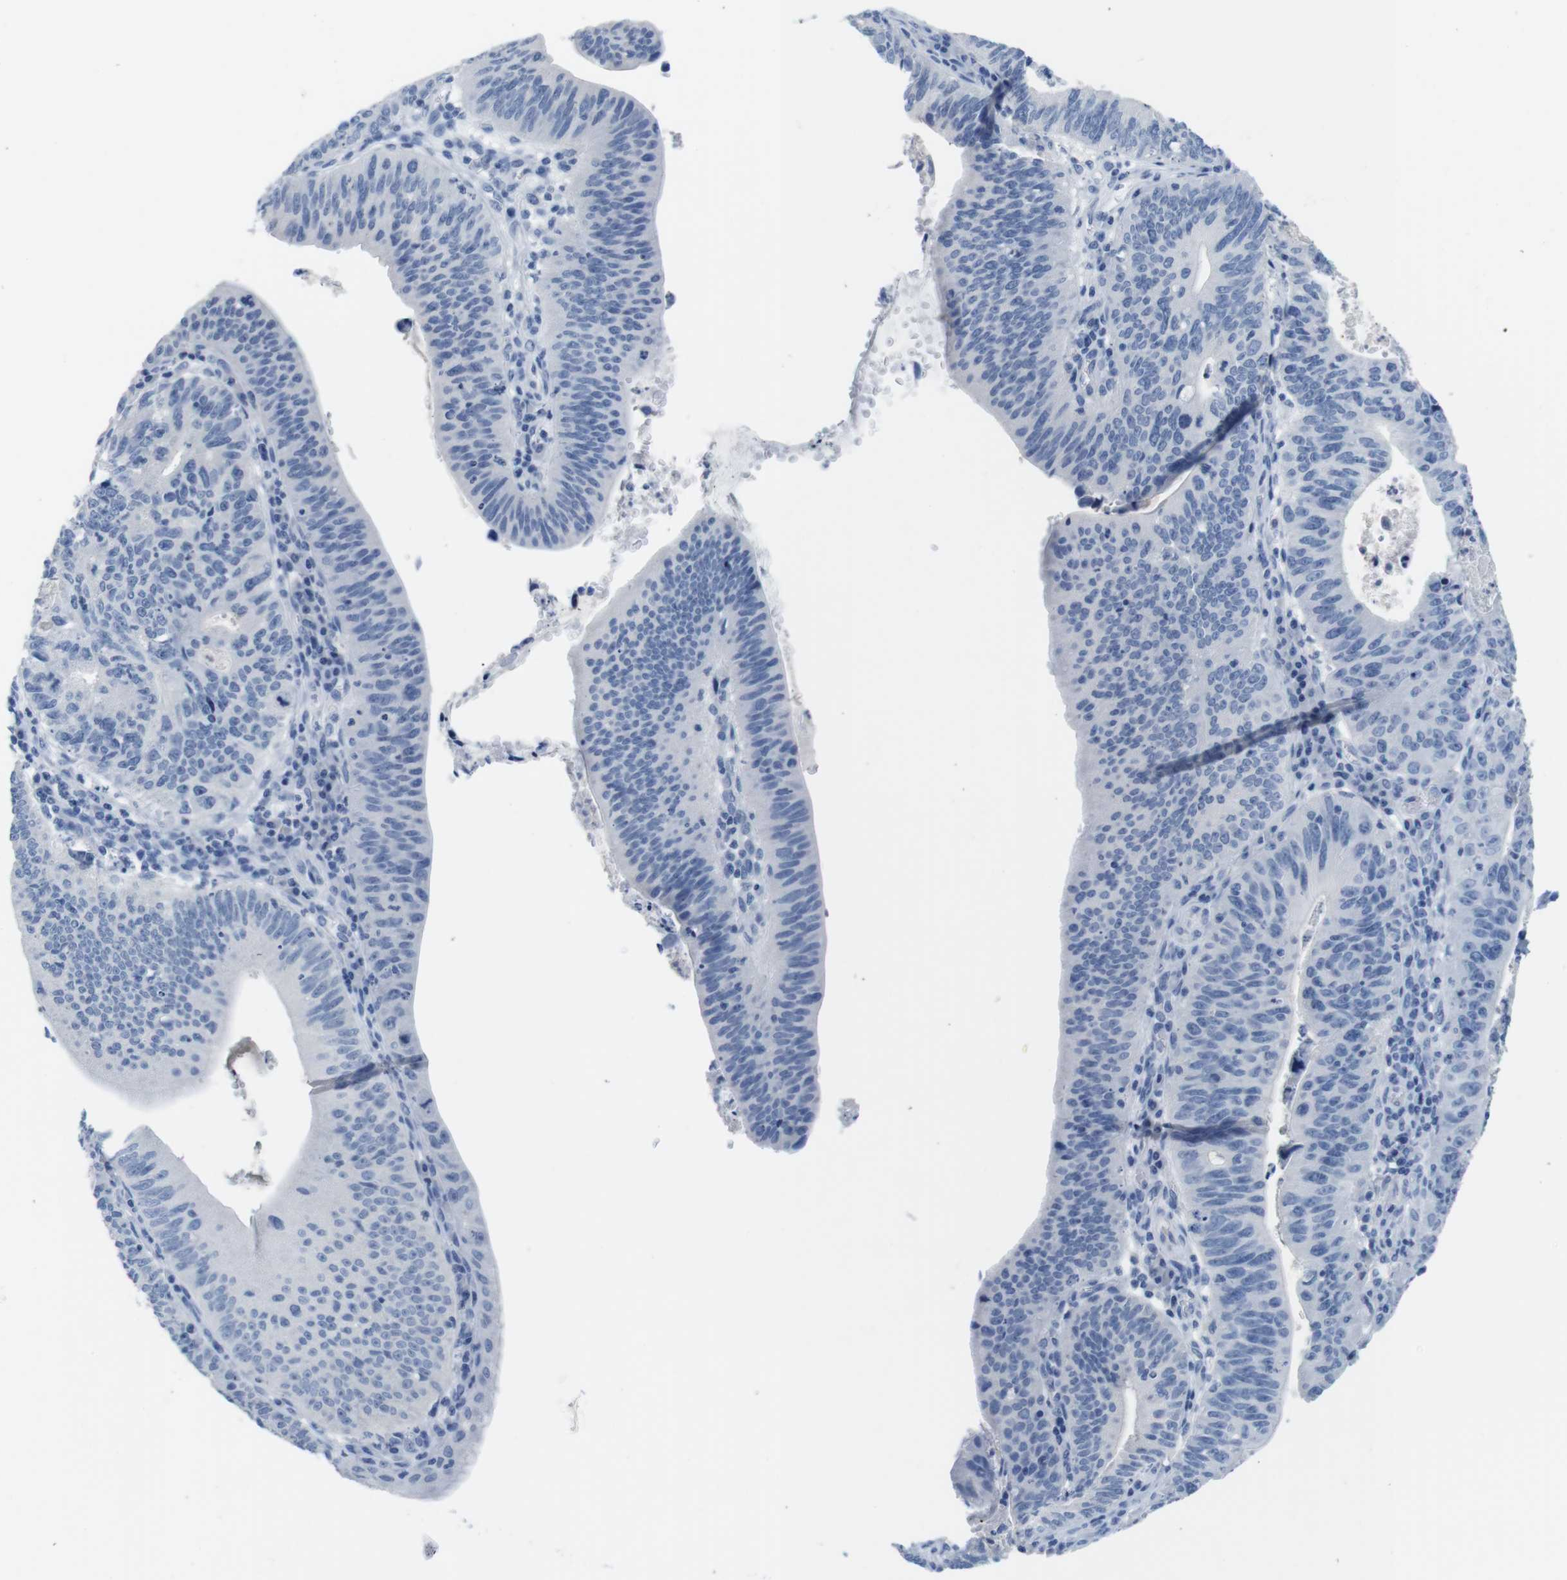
{"staining": {"intensity": "negative", "quantity": "none", "location": "none"}, "tissue": "stomach cancer", "cell_type": "Tumor cells", "image_type": "cancer", "snomed": [{"axis": "morphology", "description": "Adenocarcinoma, NOS"}, {"axis": "topography", "description": "Stomach"}], "caption": "This photomicrograph is of adenocarcinoma (stomach) stained with immunohistochemistry to label a protein in brown with the nuclei are counter-stained blue. There is no staining in tumor cells. Nuclei are stained in blue.", "gene": "MAP6", "patient": {"sex": "male", "age": 59}}